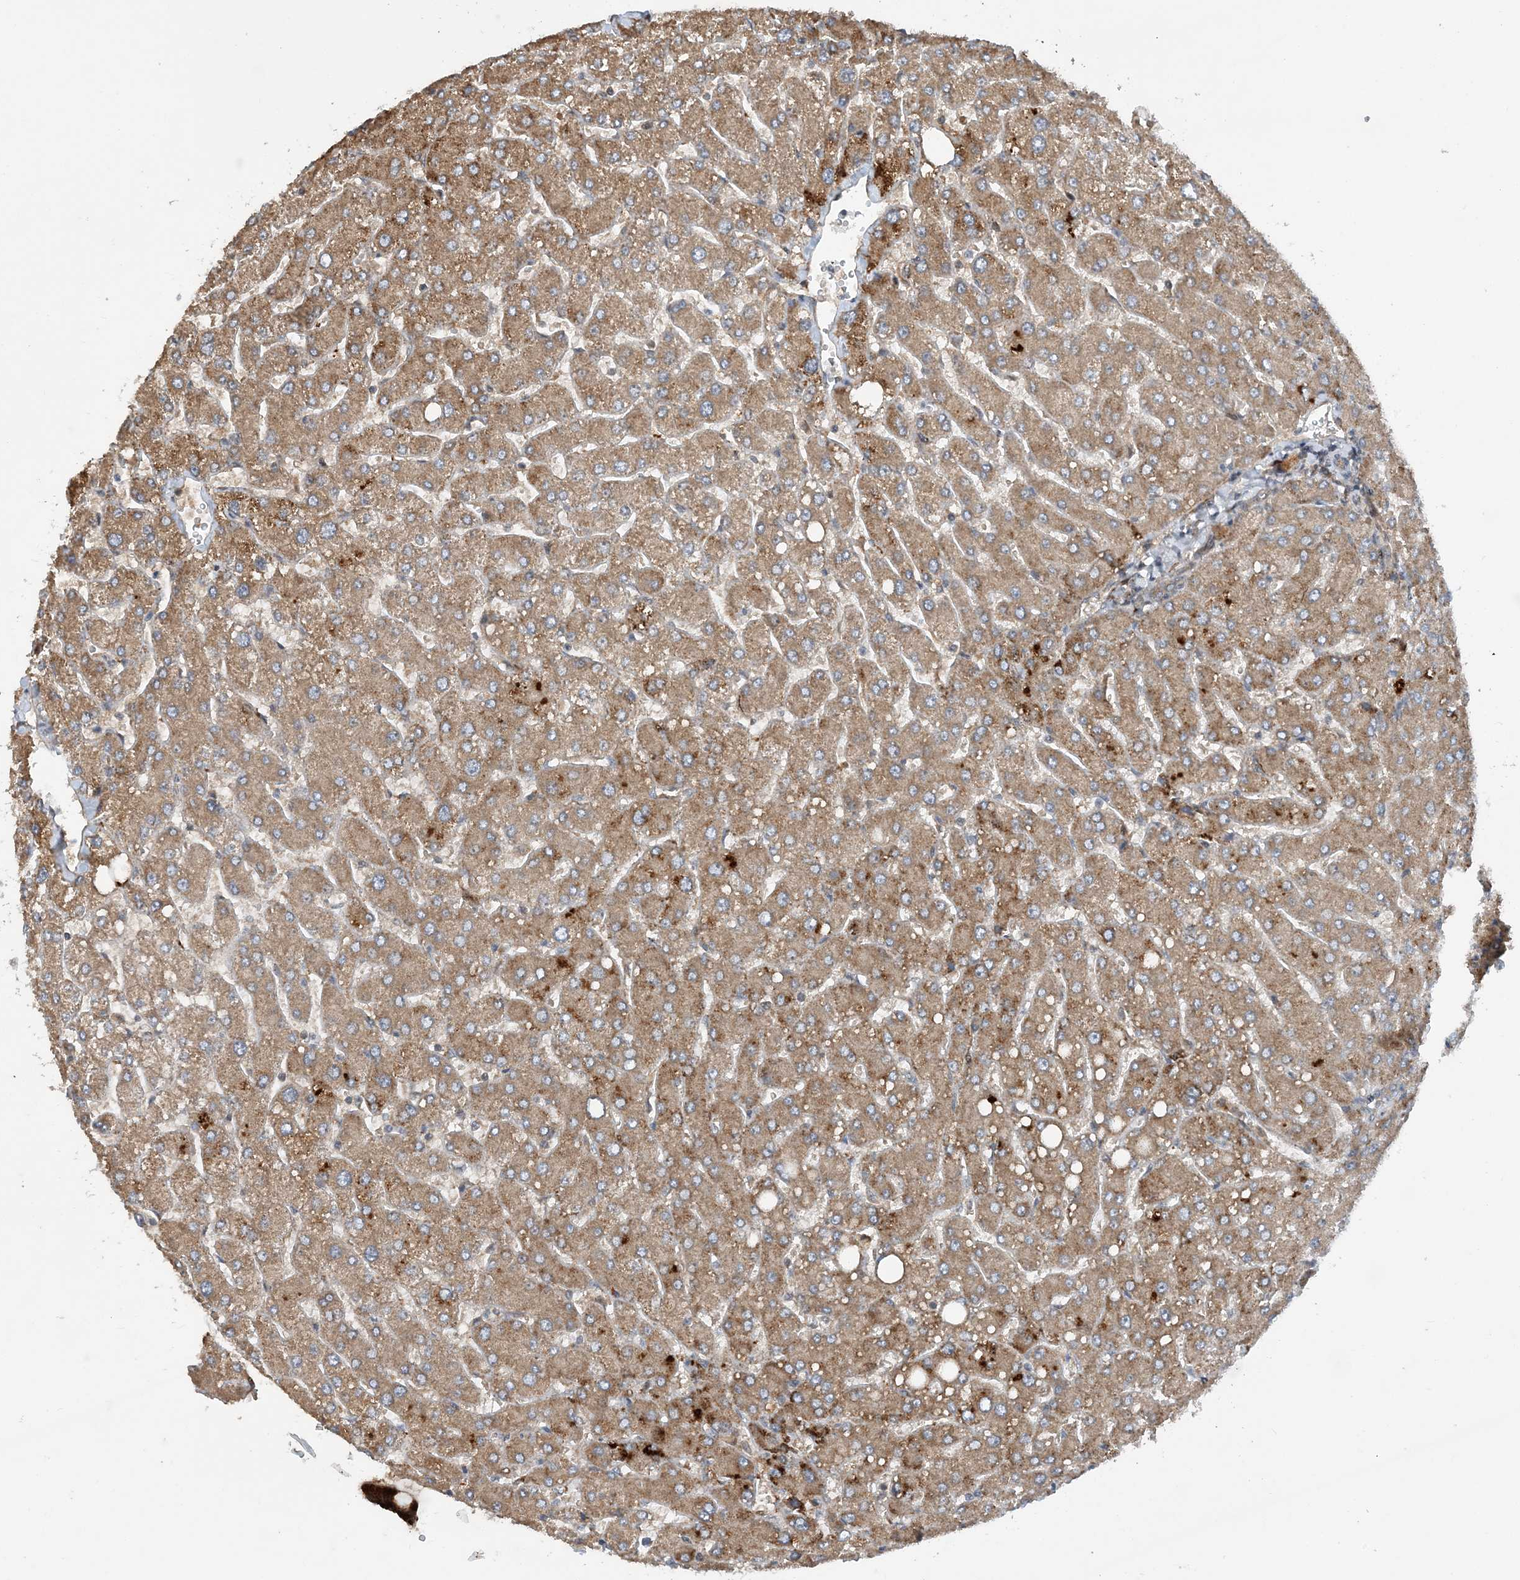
{"staining": {"intensity": "moderate", "quantity": ">75%", "location": "cytoplasmic/membranous"}, "tissue": "liver", "cell_type": "Cholangiocytes", "image_type": "normal", "snomed": [{"axis": "morphology", "description": "Normal tissue, NOS"}, {"axis": "topography", "description": "Liver"}], "caption": "Immunohistochemical staining of benign liver displays >75% levels of moderate cytoplasmic/membranous protein expression in approximately >75% of cholangiocytes. (brown staining indicates protein expression, while blue staining denotes nuclei).", "gene": "HEMK1", "patient": {"sex": "male", "age": 55}}